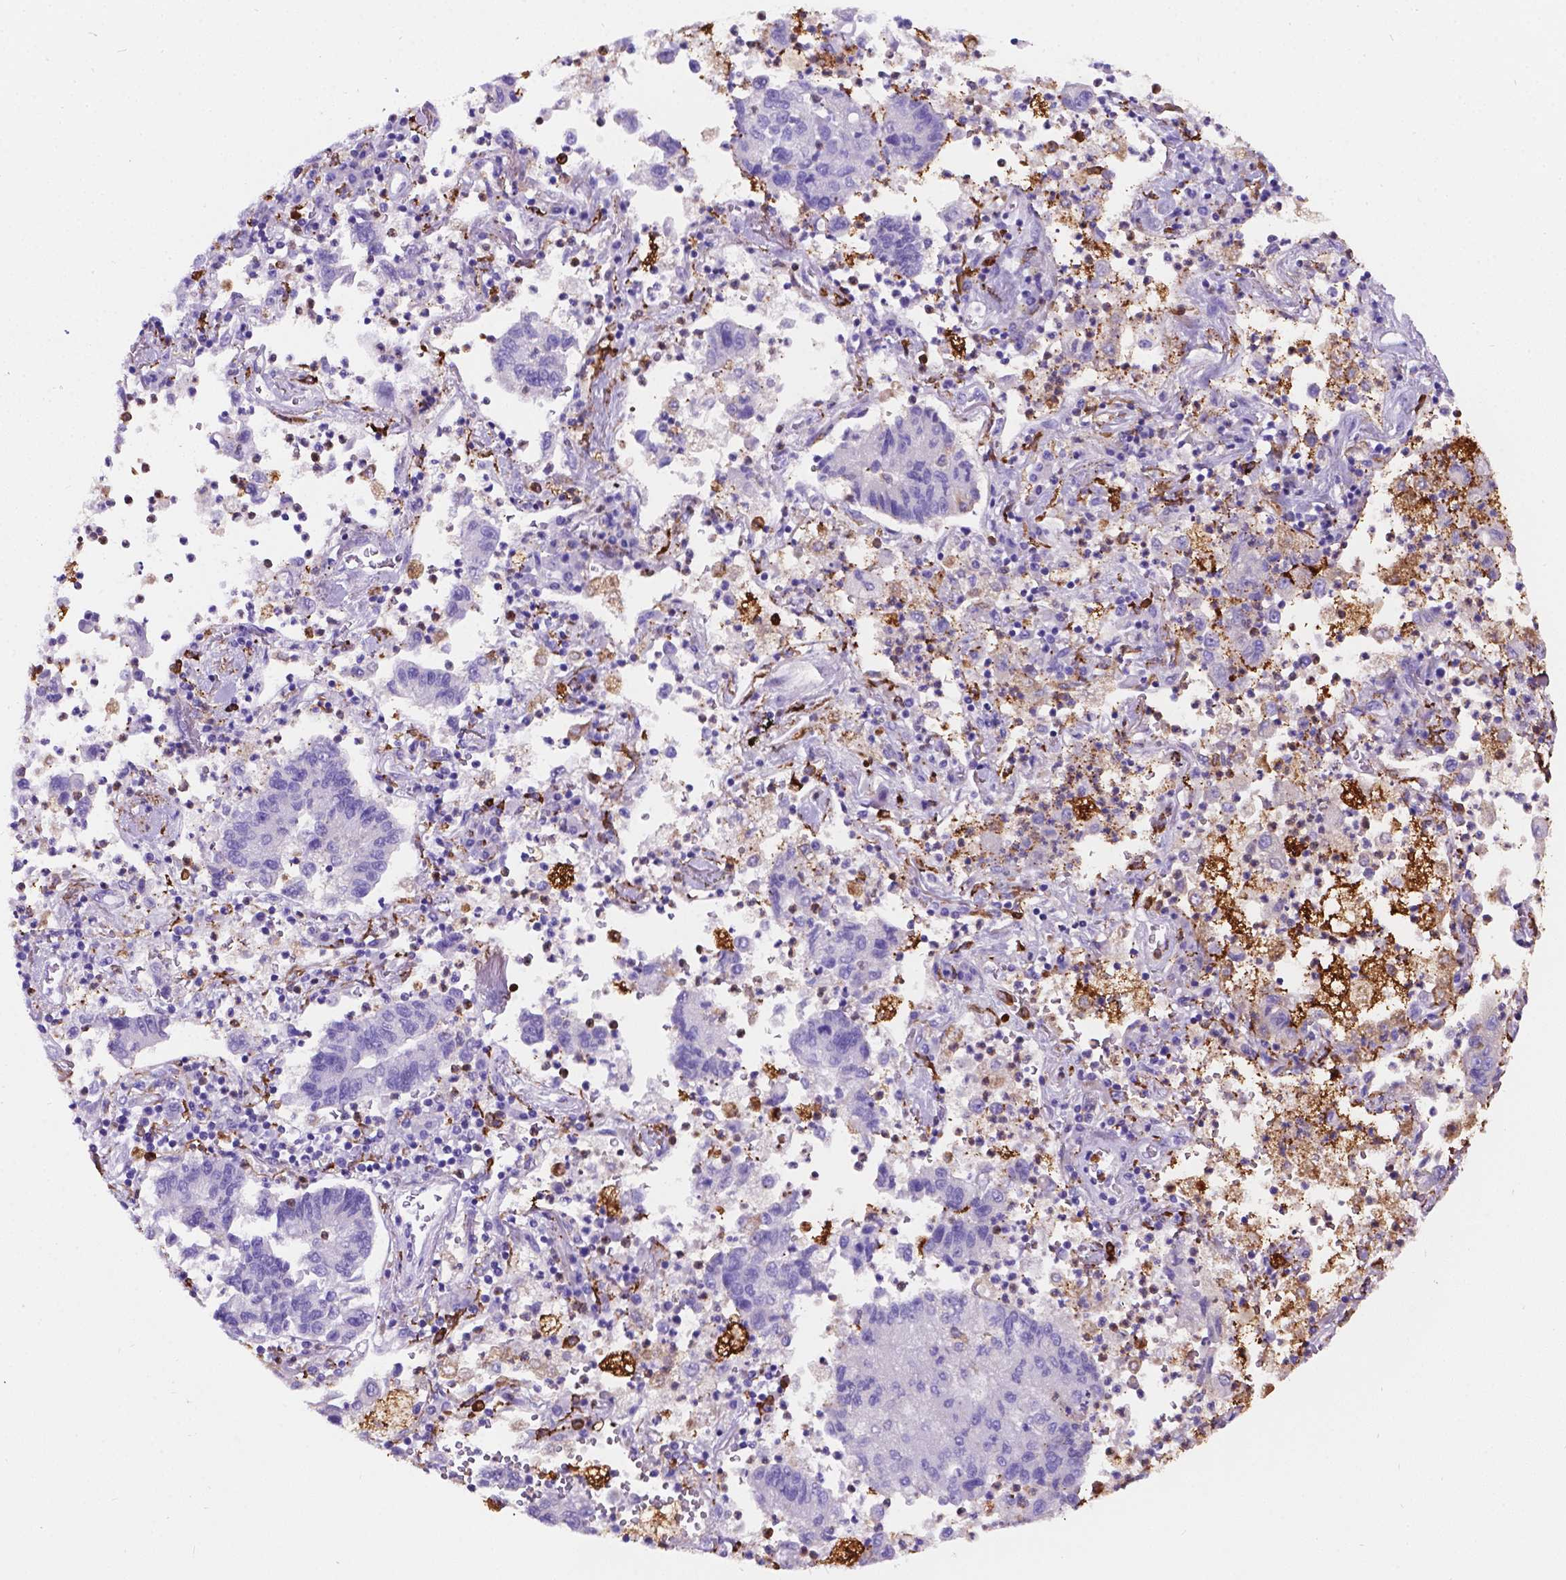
{"staining": {"intensity": "negative", "quantity": "none", "location": "none"}, "tissue": "lung cancer", "cell_type": "Tumor cells", "image_type": "cancer", "snomed": [{"axis": "morphology", "description": "Adenocarcinoma, NOS"}, {"axis": "topography", "description": "Lung"}], "caption": "Immunohistochemistry image of neoplastic tissue: lung cancer stained with DAB (3,3'-diaminobenzidine) reveals no significant protein expression in tumor cells.", "gene": "MACF1", "patient": {"sex": "female", "age": 57}}